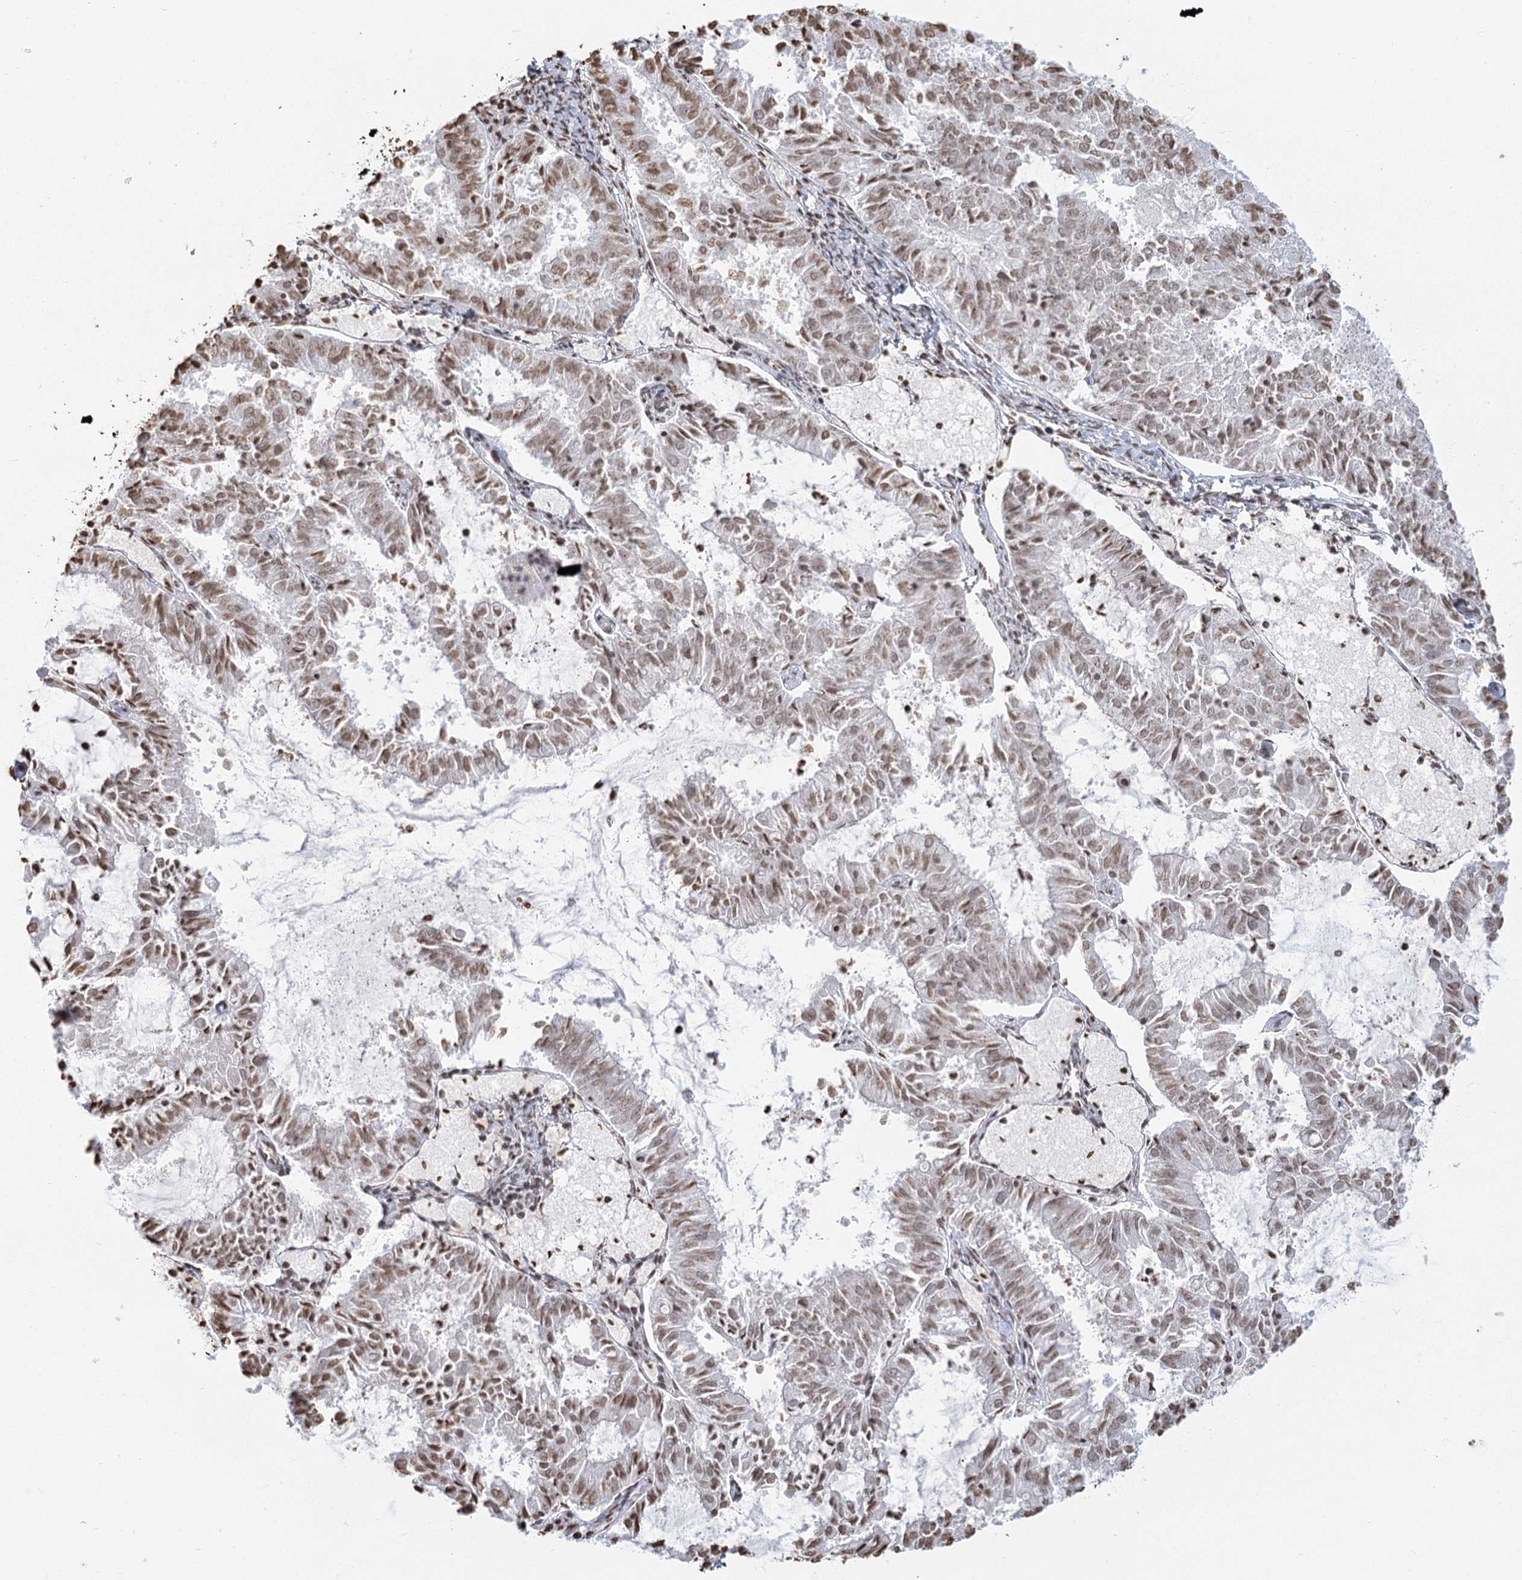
{"staining": {"intensity": "weak", "quantity": ">75%", "location": "nuclear"}, "tissue": "endometrial cancer", "cell_type": "Tumor cells", "image_type": "cancer", "snomed": [{"axis": "morphology", "description": "Adenocarcinoma, NOS"}, {"axis": "topography", "description": "Endometrium"}], "caption": "Immunohistochemistry (IHC) of endometrial cancer (adenocarcinoma) demonstrates low levels of weak nuclear positivity in approximately >75% of tumor cells.", "gene": "FAM13A", "patient": {"sex": "female", "age": 57}}